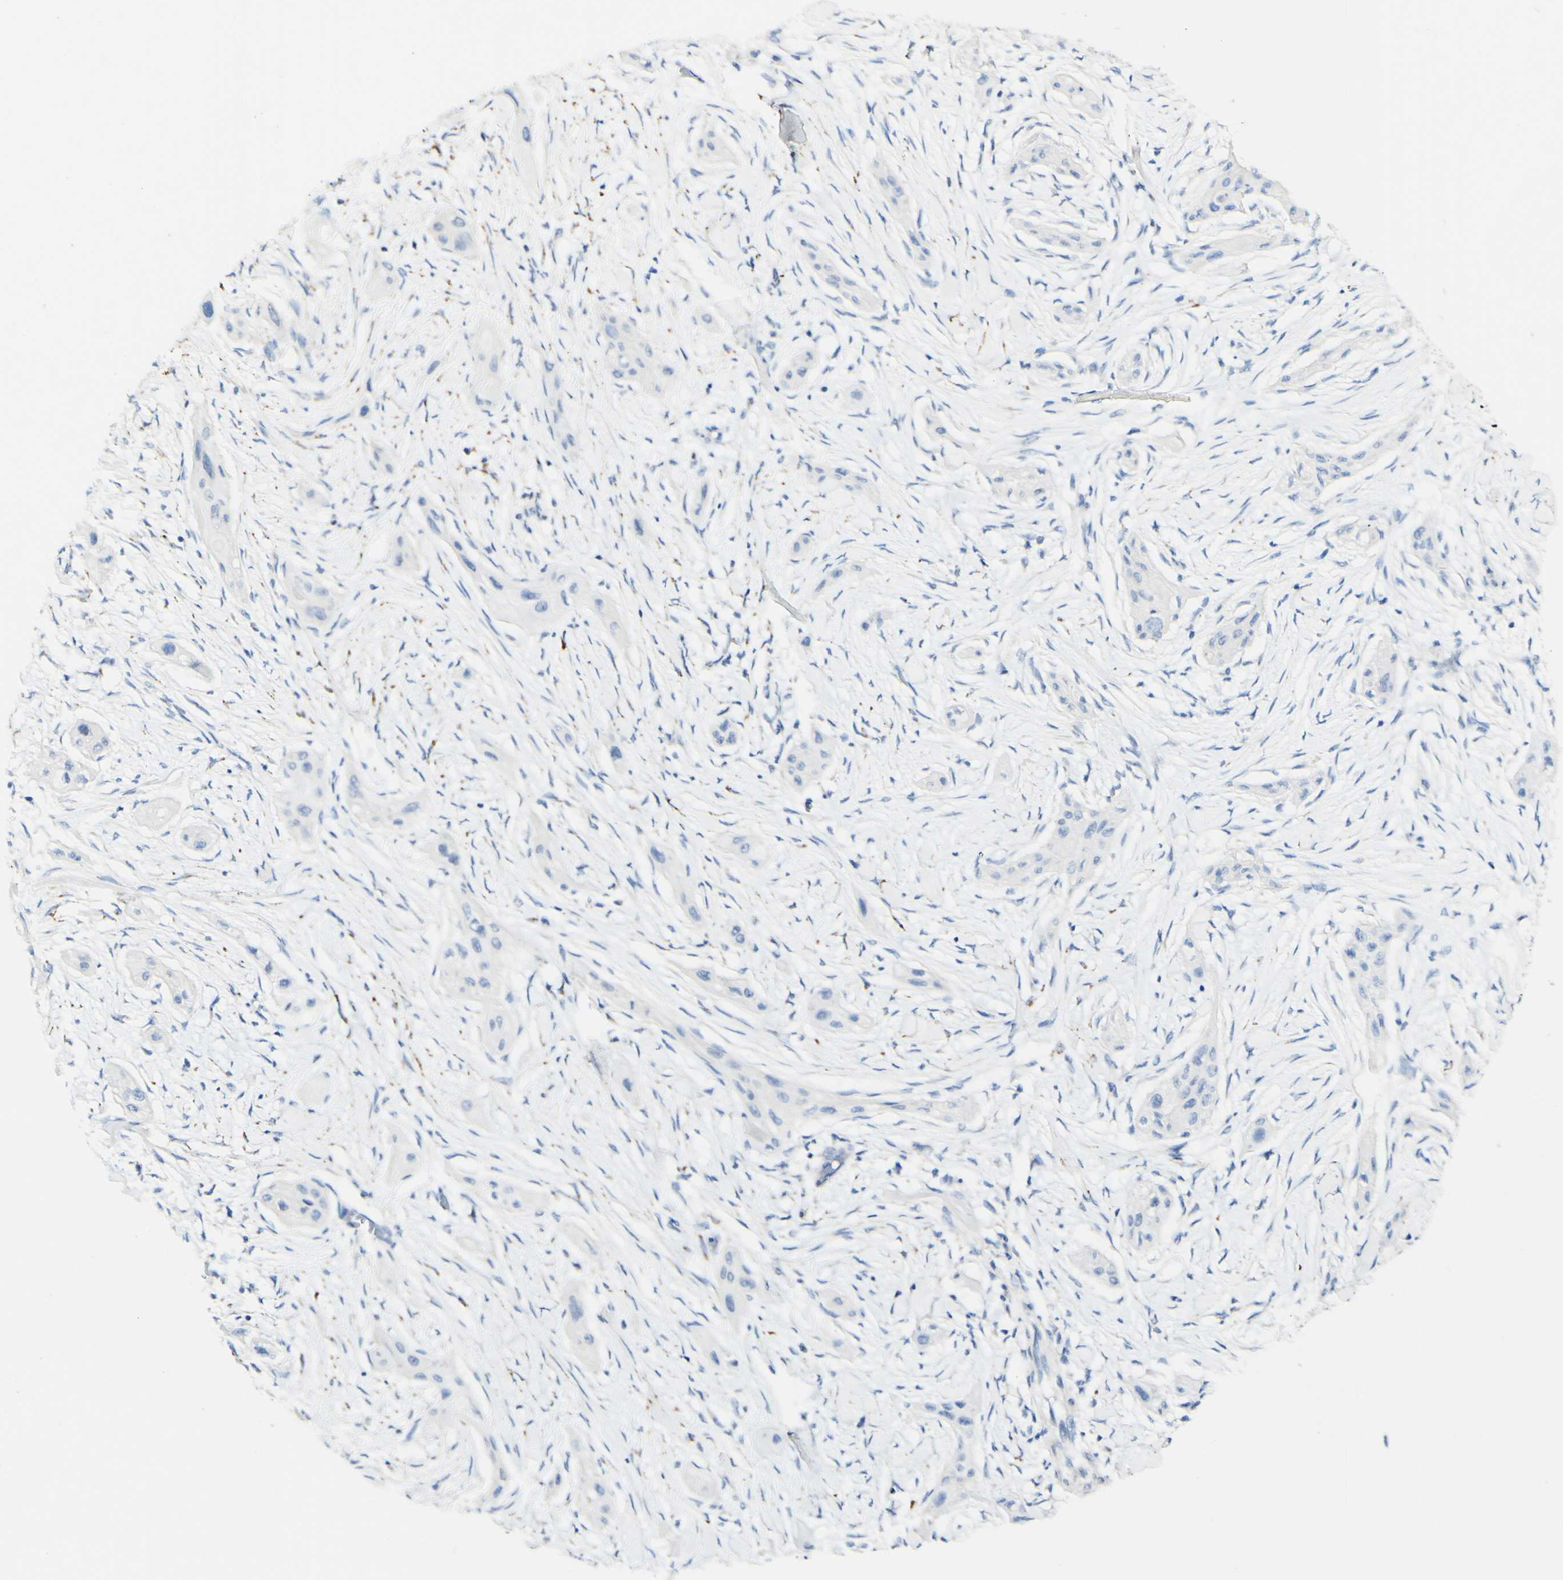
{"staining": {"intensity": "negative", "quantity": "none", "location": "none"}, "tissue": "lung cancer", "cell_type": "Tumor cells", "image_type": "cancer", "snomed": [{"axis": "morphology", "description": "Squamous cell carcinoma, NOS"}, {"axis": "topography", "description": "Lung"}], "caption": "The histopathology image exhibits no significant positivity in tumor cells of lung cancer (squamous cell carcinoma).", "gene": "FGF4", "patient": {"sex": "female", "age": 47}}